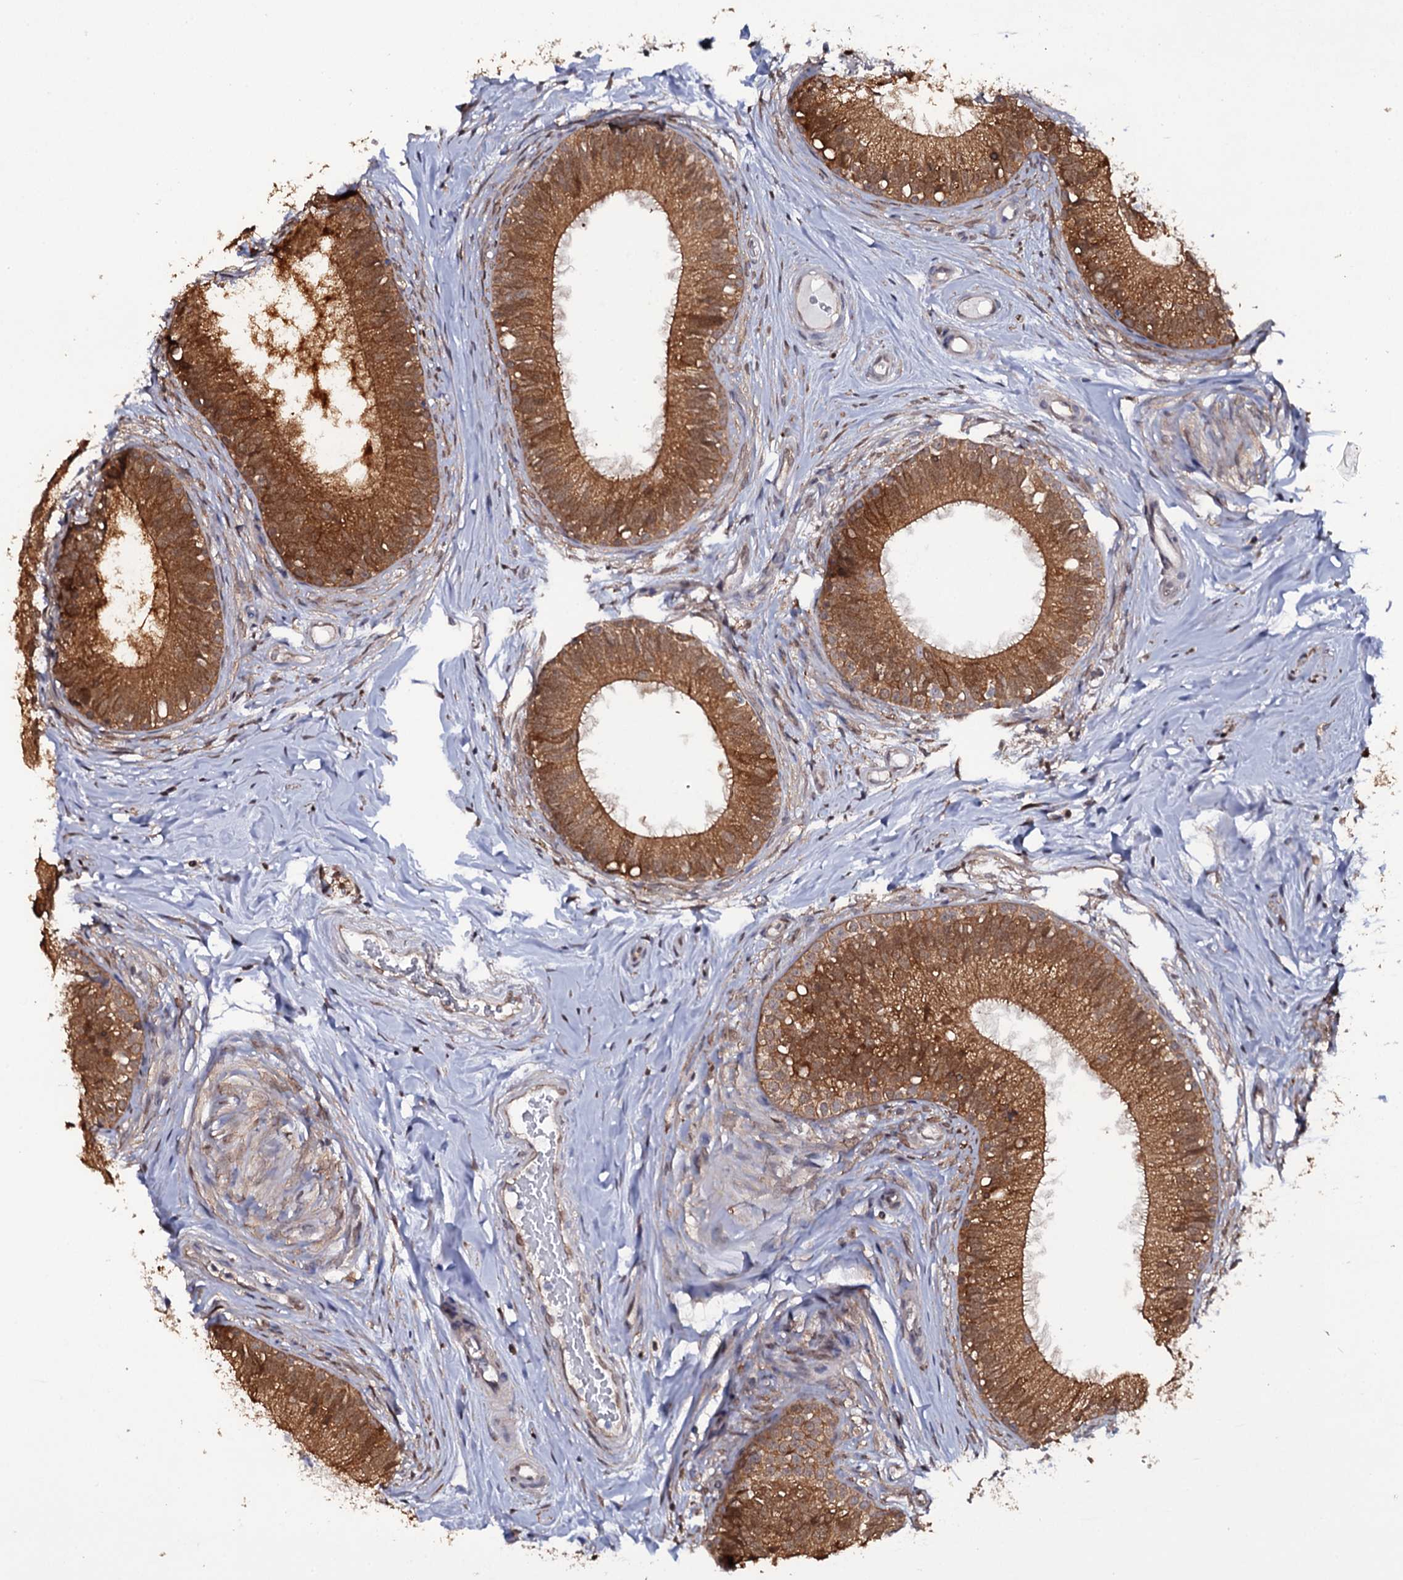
{"staining": {"intensity": "strong", "quantity": ">75%", "location": "cytoplasmic/membranous"}, "tissue": "epididymis", "cell_type": "Glandular cells", "image_type": "normal", "snomed": [{"axis": "morphology", "description": "Normal tissue, NOS"}, {"axis": "topography", "description": "Epididymis"}], "caption": "Human epididymis stained with a brown dye displays strong cytoplasmic/membranous positive positivity in approximately >75% of glandular cells.", "gene": "CRYL1", "patient": {"sex": "male", "age": 33}}